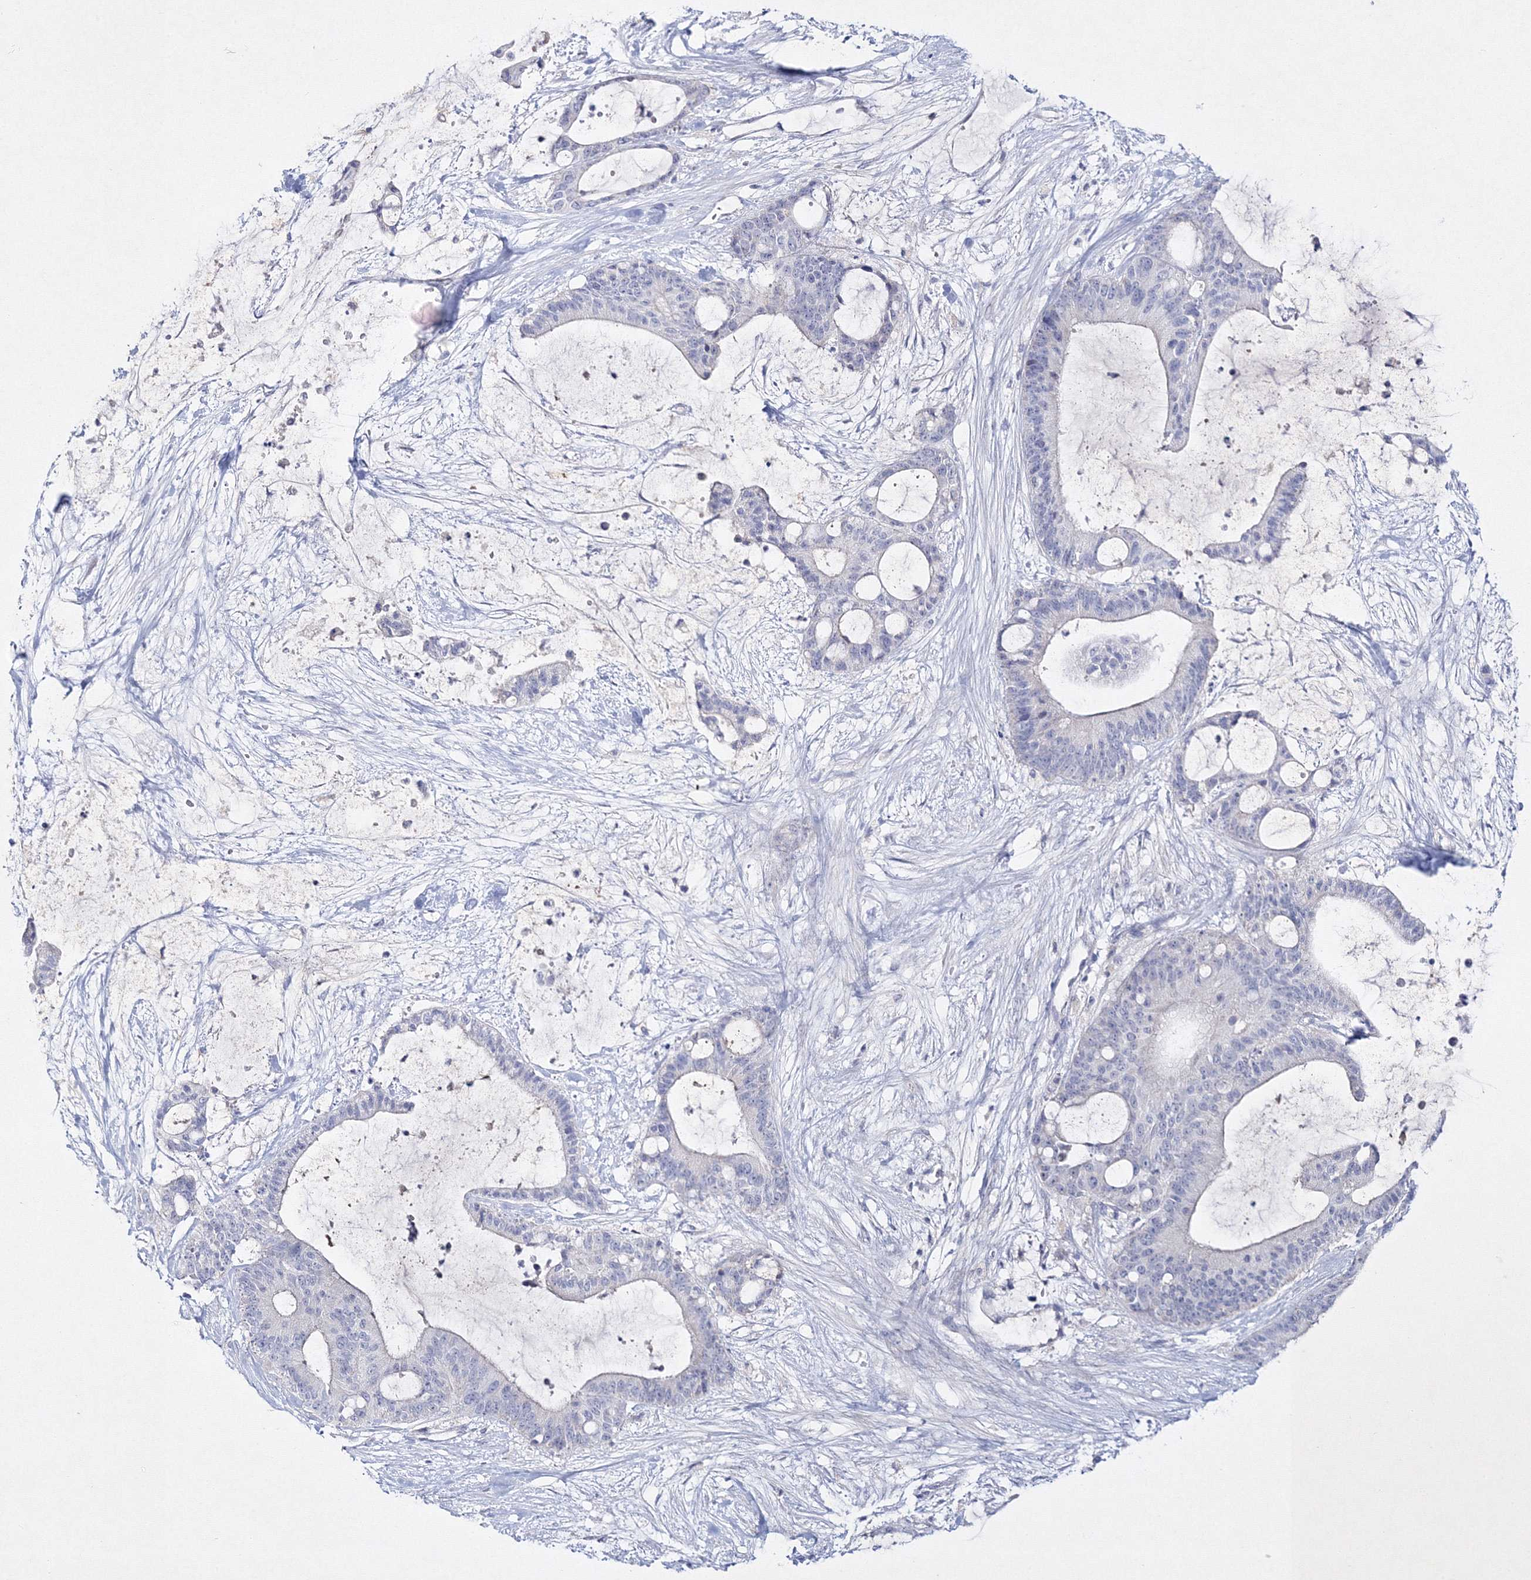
{"staining": {"intensity": "negative", "quantity": "none", "location": "none"}, "tissue": "liver cancer", "cell_type": "Tumor cells", "image_type": "cancer", "snomed": [{"axis": "morphology", "description": "Cholangiocarcinoma"}, {"axis": "topography", "description": "Liver"}], "caption": "Tumor cells show no significant protein positivity in liver cholangiocarcinoma. (DAB (3,3'-diaminobenzidine) IHC, high magnification).", "gene": "NEU4", "patient": {"sex": "female", "age": 73}}